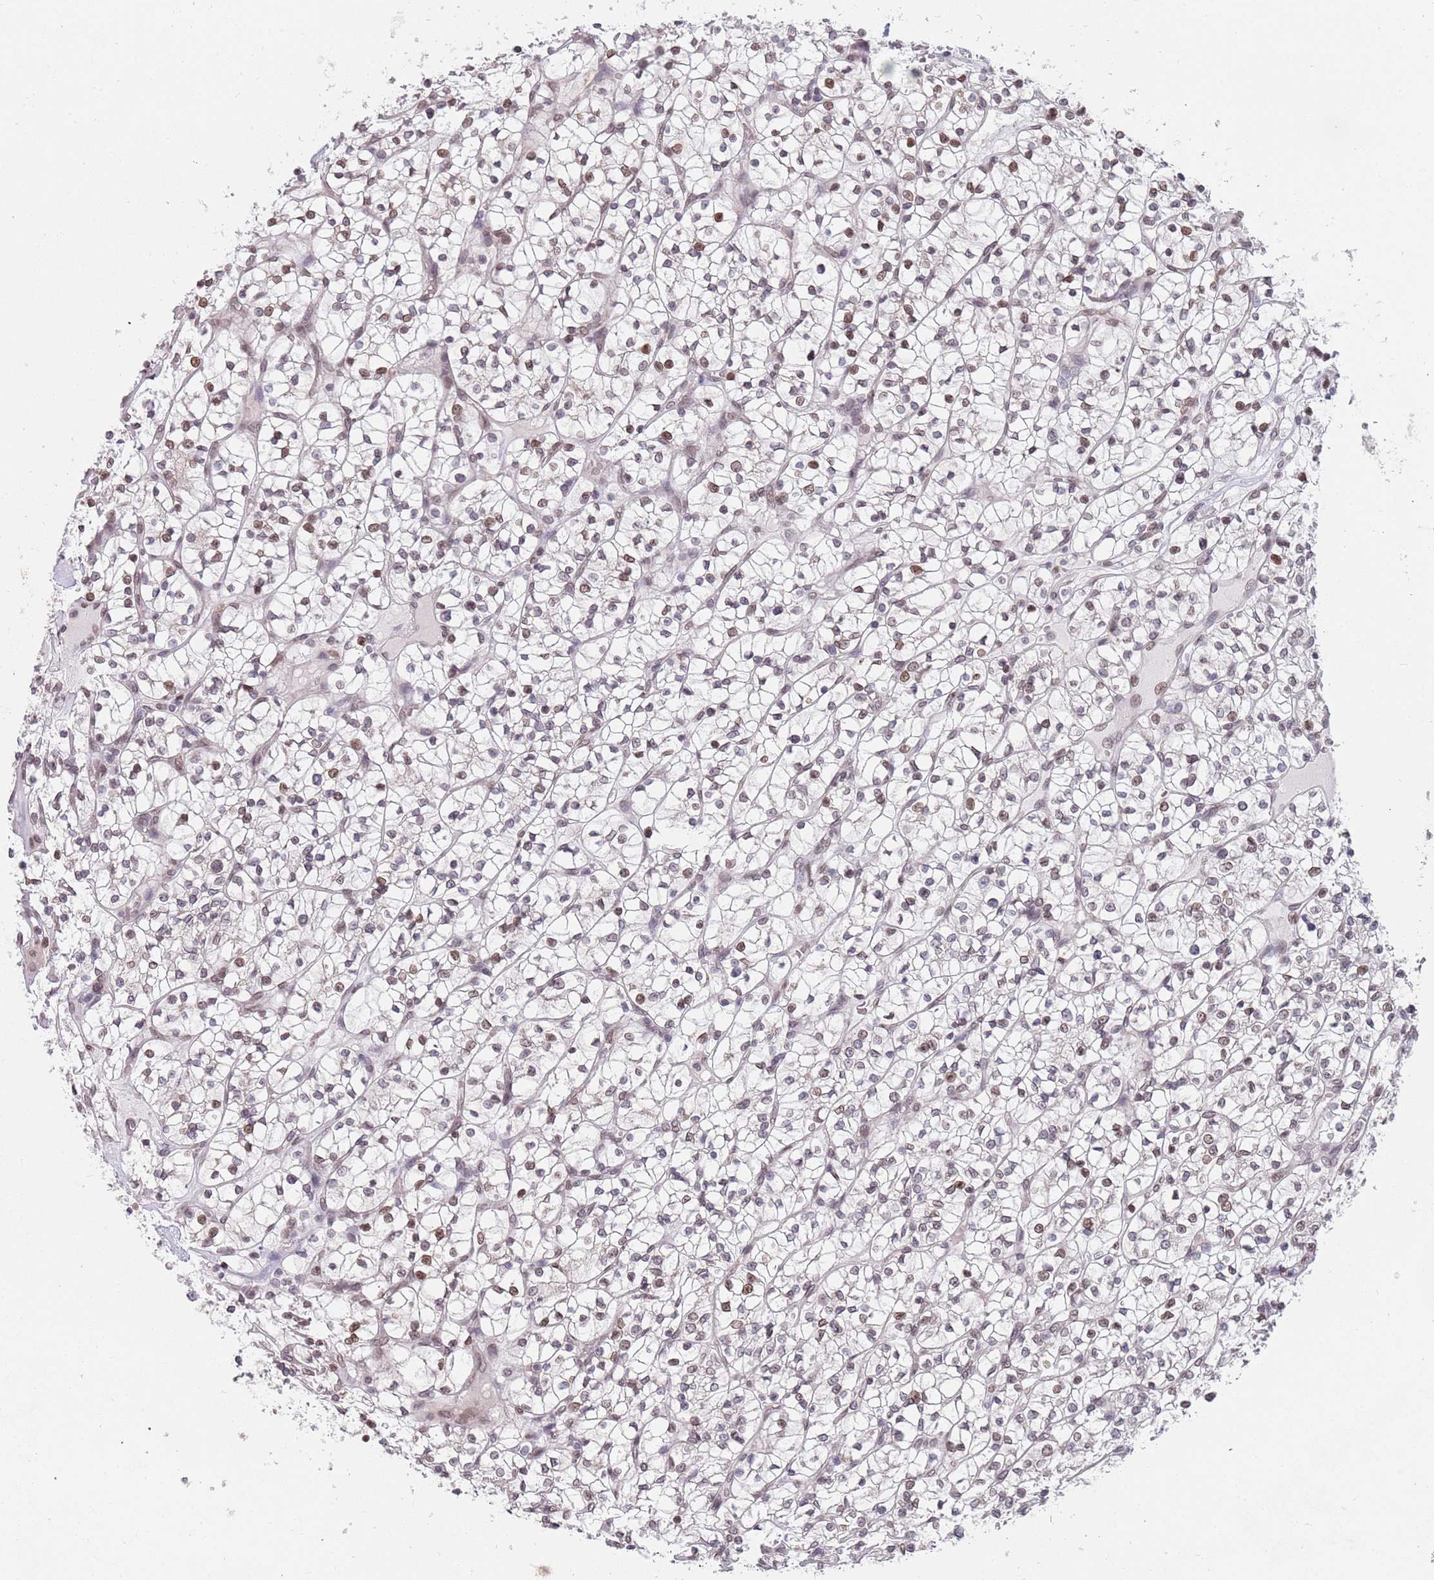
{"staining": {"intensity": "weak", "quantity": ">75%", "location": "nuclear"}, "tissue": "renal cancer", "cell_type": "Tumor cells", "image_type": "cancer", "snomed": [{"axis": "morphology", "description": "Adenocarcinoma, NOS"}, {"axis": "topography", "description": "Kidney"}], "caption": "Brown immunohistochemical staining in human renal adenocarcinoma reveals weak nuclear expression in about >75% of tumor cells.", "gene": "KLHDC2", "patient": {"sex": "female", "age": 64}}